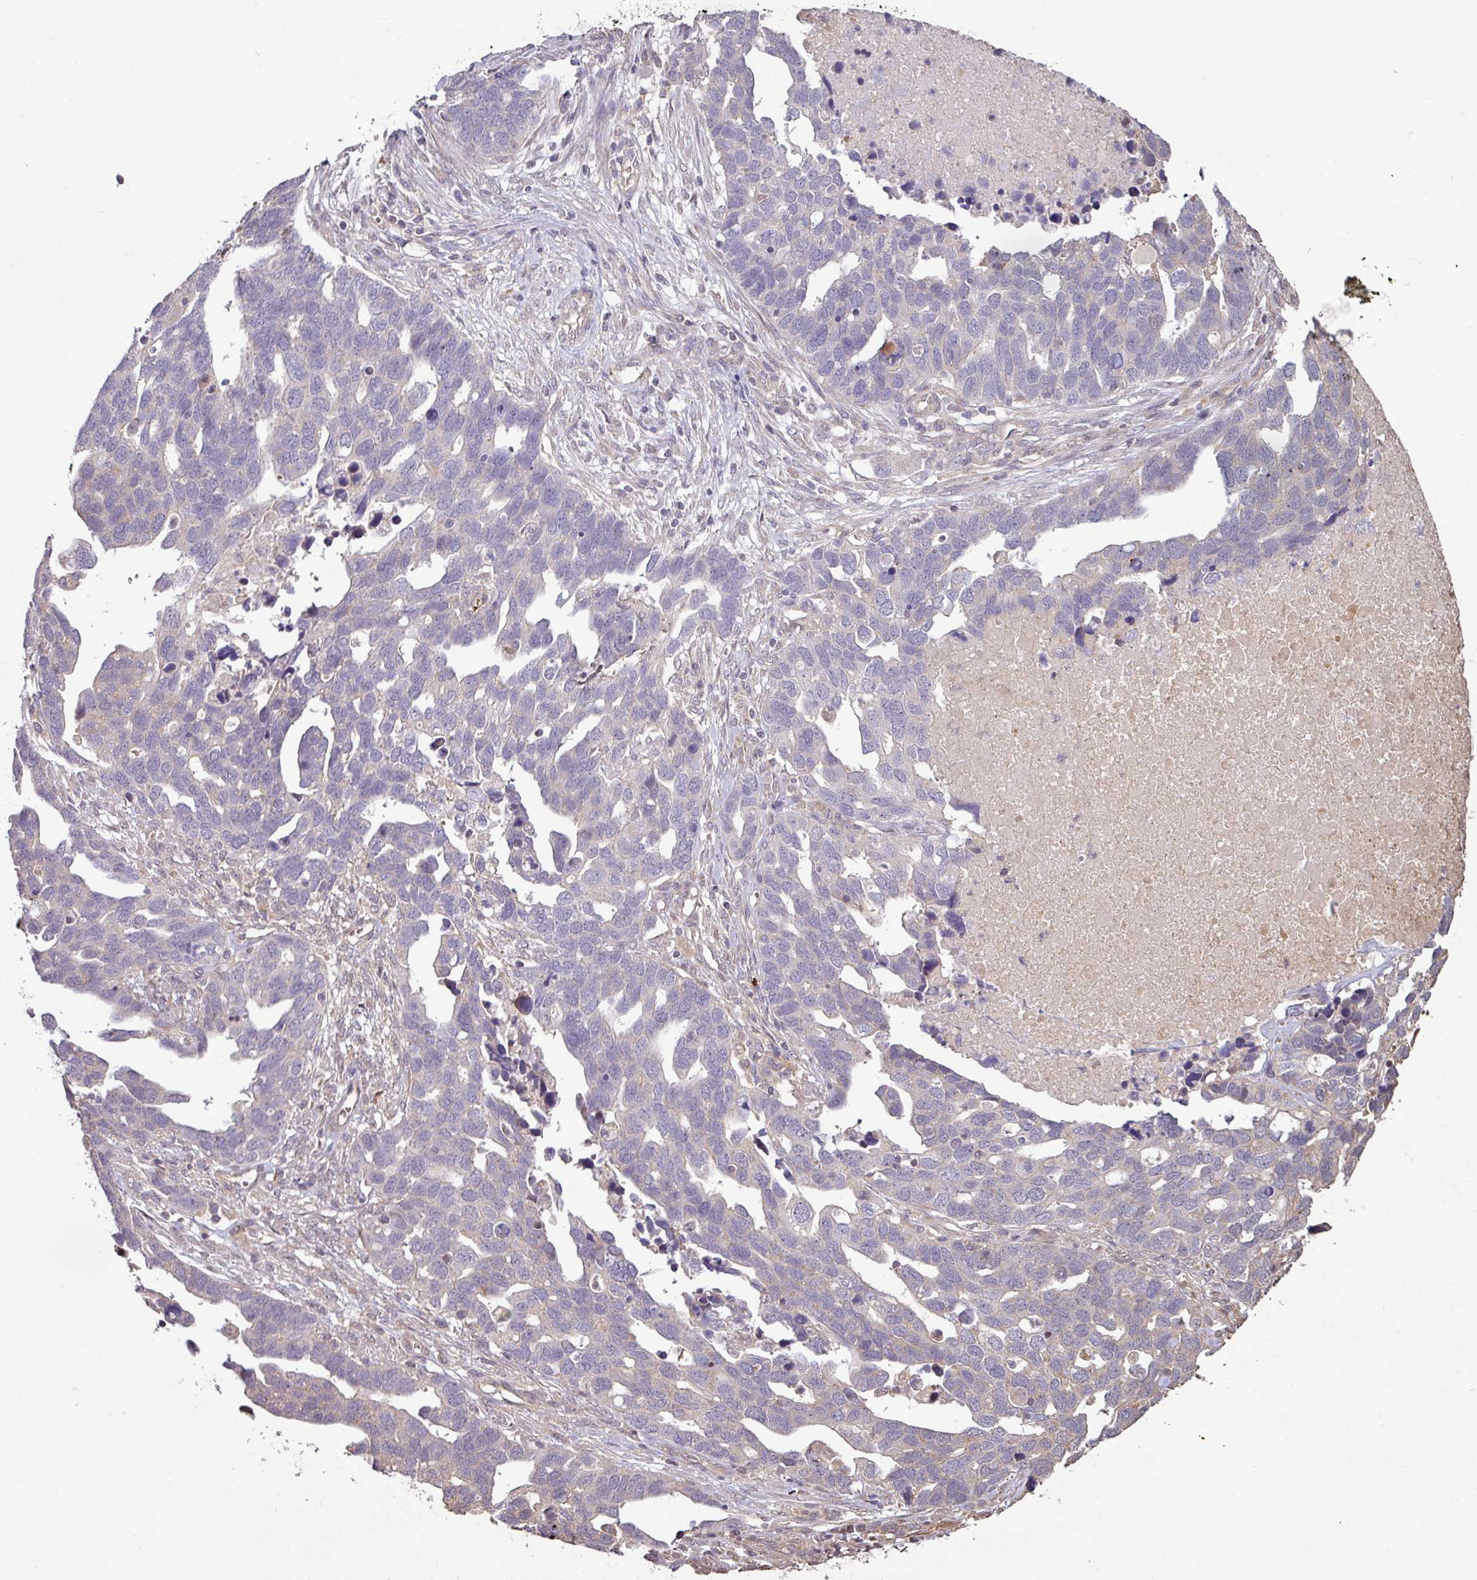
{"staining": {"intensity": "negative", "quantity": "none", "location": "none"}, "tissue": "ovarian cancer", "cell_type": "Tumor cells", "image_type": "cancer", "snomed": [{"axis": "morphology", "description": "Cystadenocarcinoma, serous, NOS"}, {"axis": "topography", "description": "Ovary"}], "caption": "High magnification brightfield microscopy of ovarian cancer stained with DAB (3,3'-diaminobenzidine) (brown) and counterstained with hematoxylin (blue): tumor cells show no significant expression.", "gene": "NHSL2", "patient": {"sex": "female", "age": 54}}